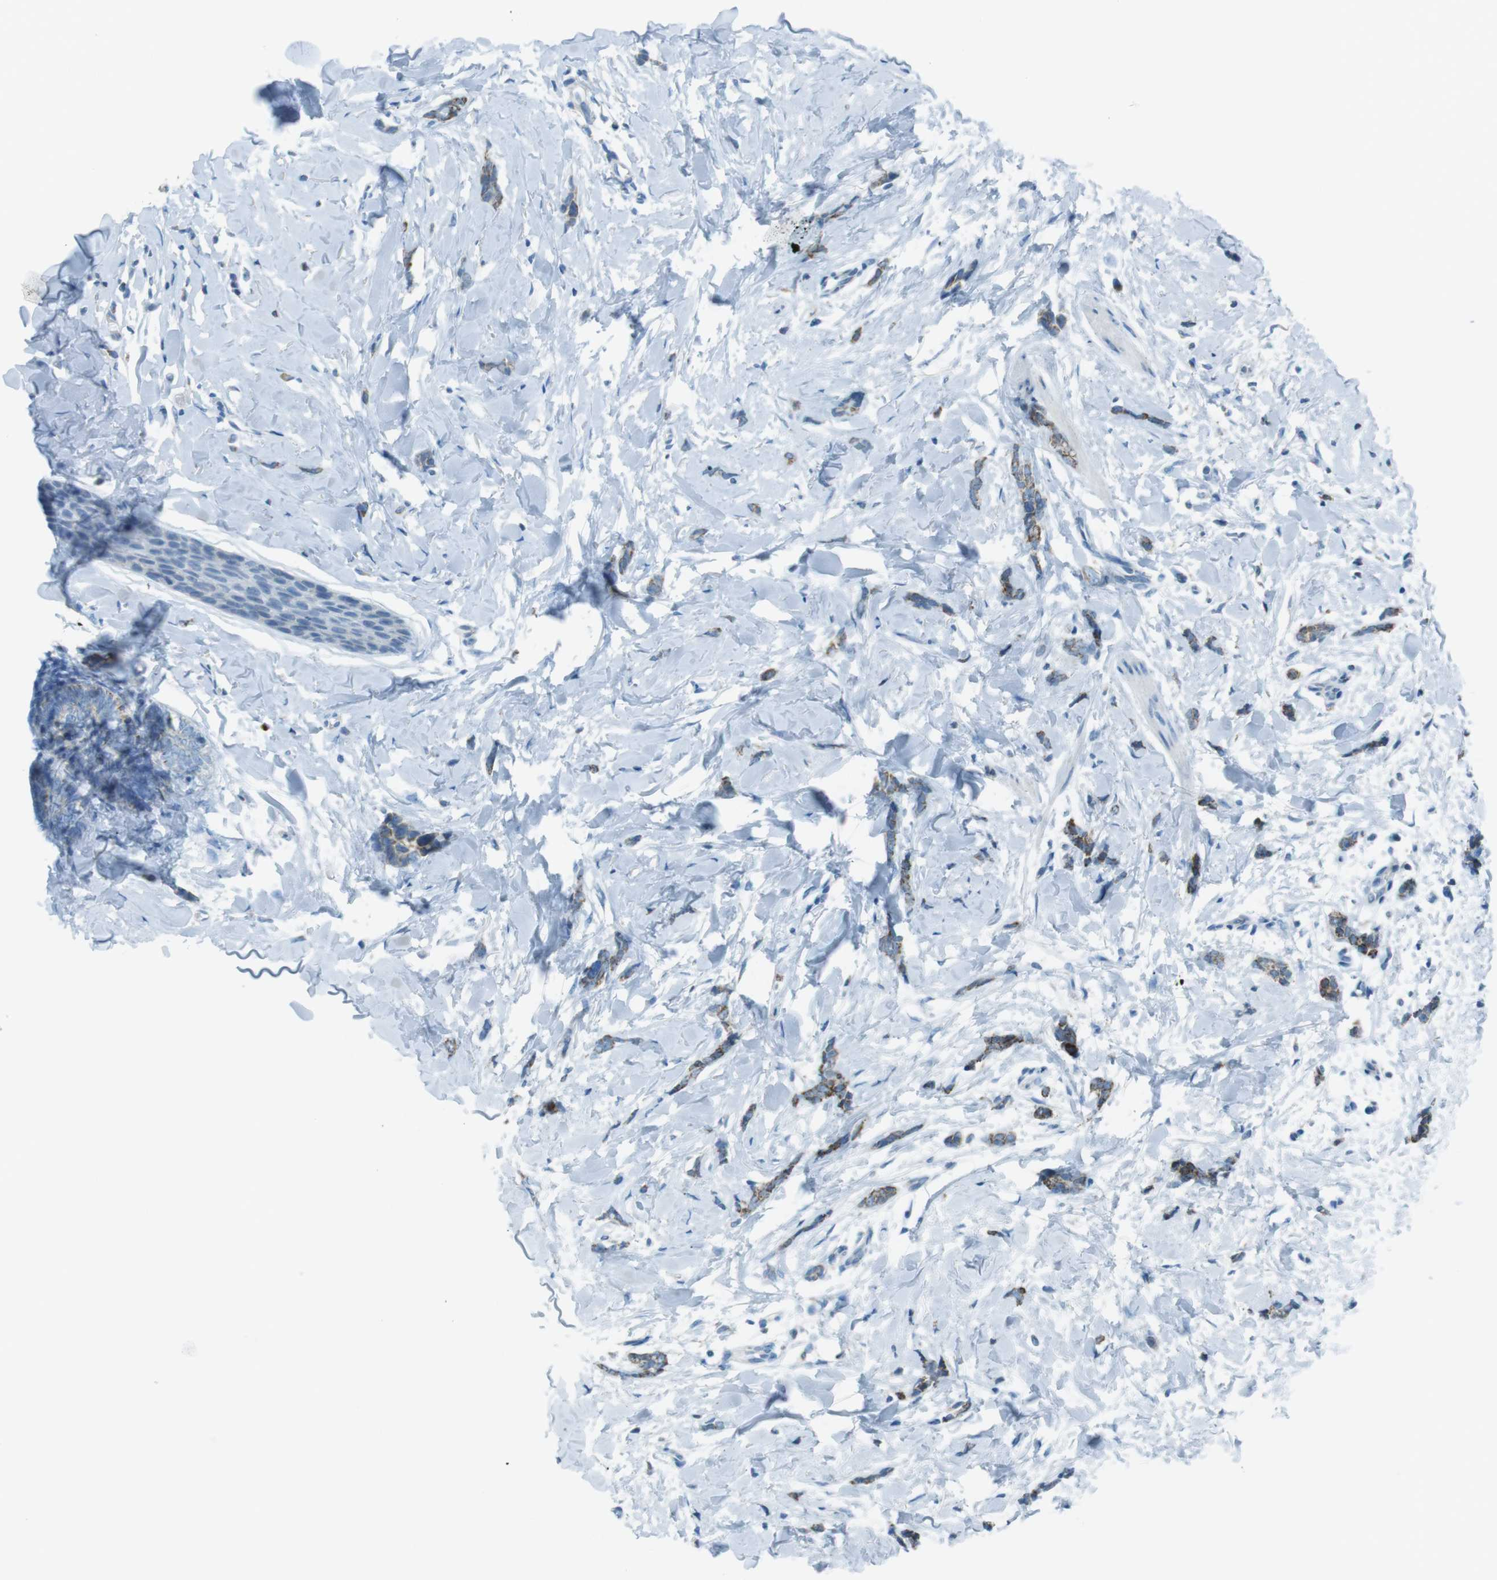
{"staining": {"intensity": "weak", "quantity": "25%-75%", "location": "cytoplasmic/membranous"}, "tissue": "breast cancer", "cell_type": "Tumor cells", "image_type": "cancer", "snomed": [{"axis": "morphology", "description": "Lobular carcinoma"}, {"axis": "topography", "description": "Skin"}, {"axis": "topography", "description": "Breast"}], "caption": "DAB (3,3'-diaminobenzidine) immunohistochemical staining of breast lobular carcinoma exhibits weak cytoplasmic/membranous protein positivity in approximately 25%-75% of tumor cells. (brown staining indicates protein expression, while blue staining denotes nuclei).", "gene": "DNAJA3", "patient": {"sex": "female", "age": 46}}